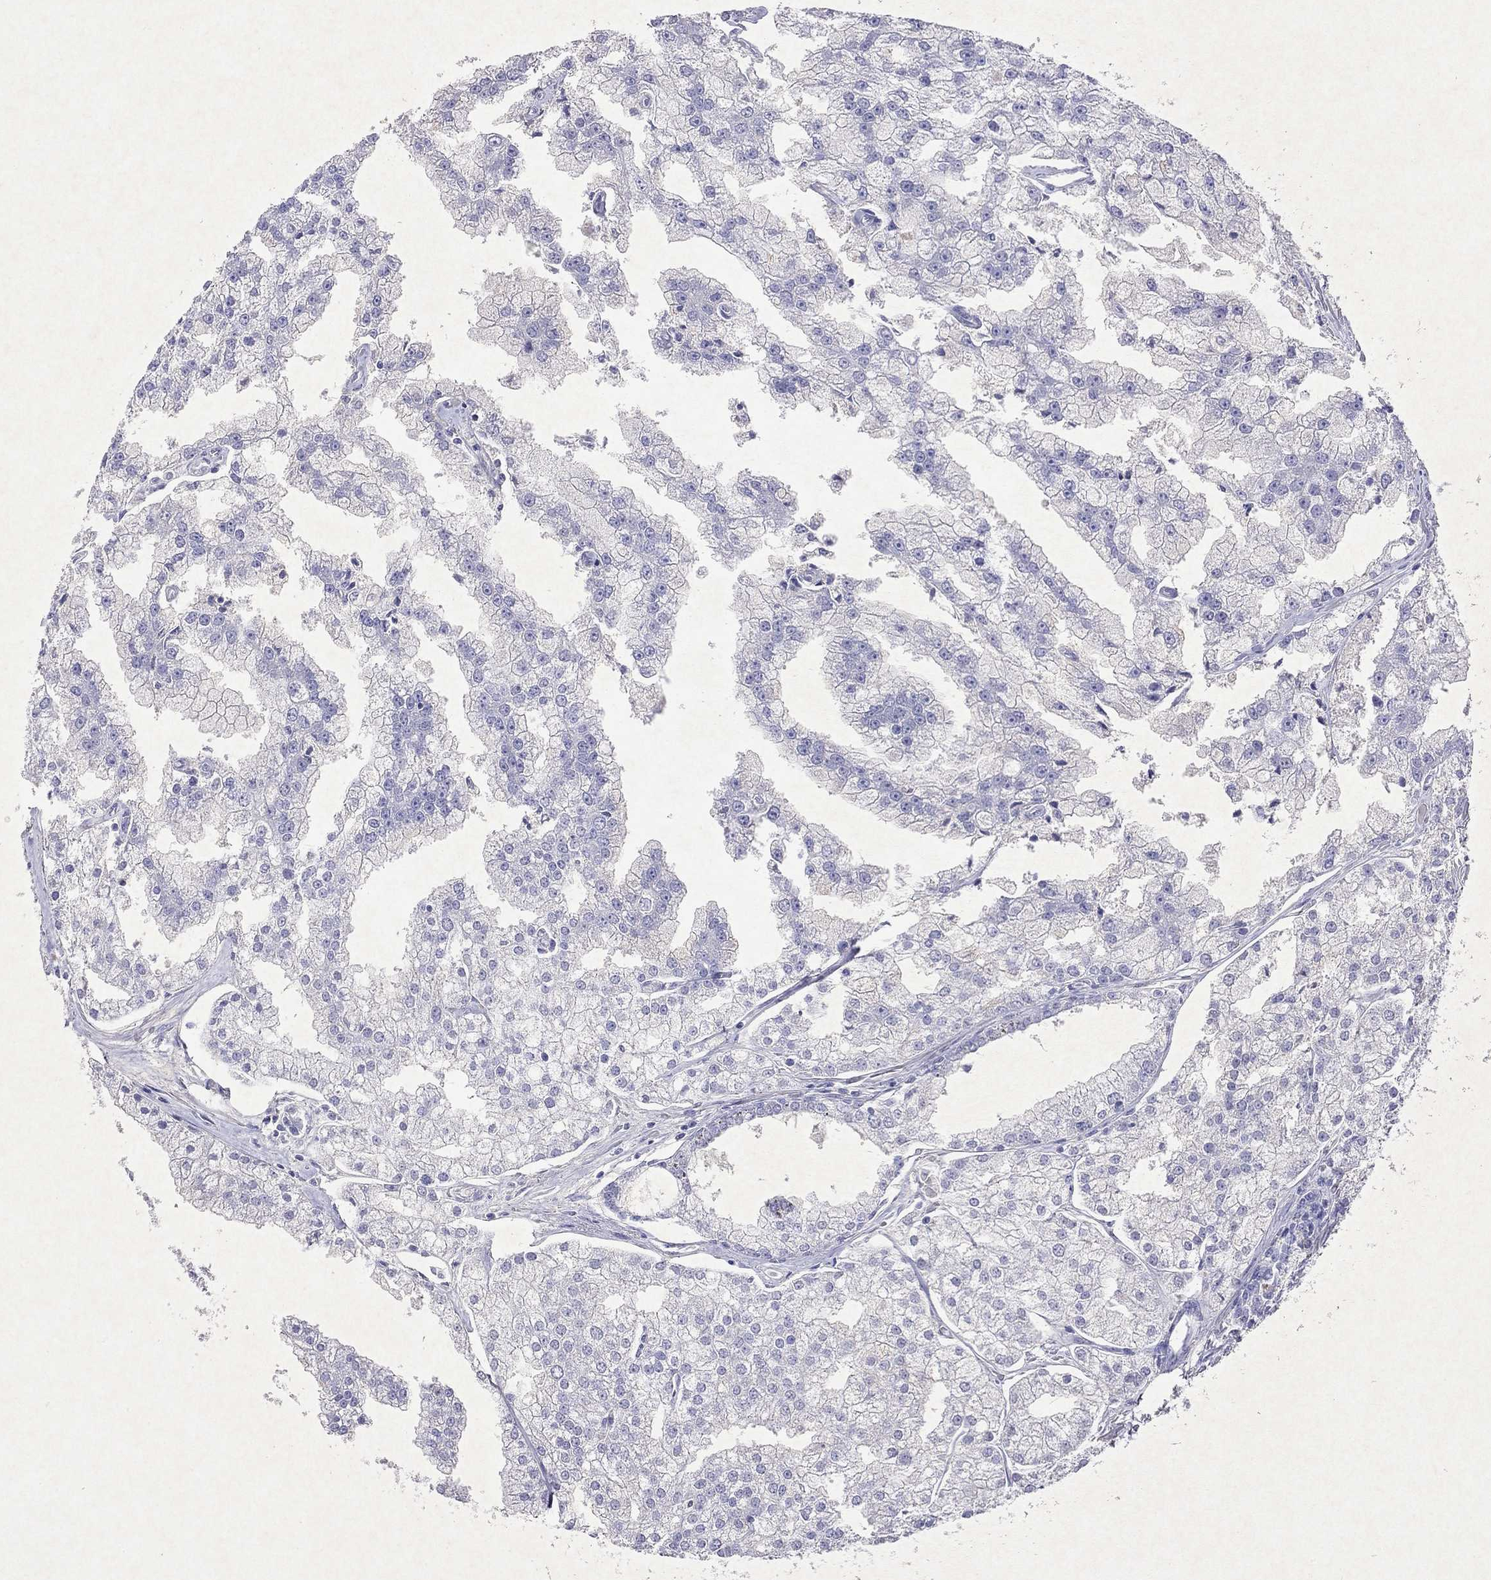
{"staining": {"intensity": "negative", "quantity": "none", "location": "none"}, "tissue": "prostate cancer", "cell_type": "Tumor cells", "image_type": "cancer", "snomed": [{"axis": "morphology", "description": "Adenocarcinoma, NOS"}, {"axis": "topography", "description": "Prostate"}], "caption": "High power microscopy micrograph of an IHC photomicrograph of prostate cancer (adenocarcinoma), revealing no significant staining in tumor cells.", "gene": "ARMC12", "patient": {"sex": "male", "age": 70}}